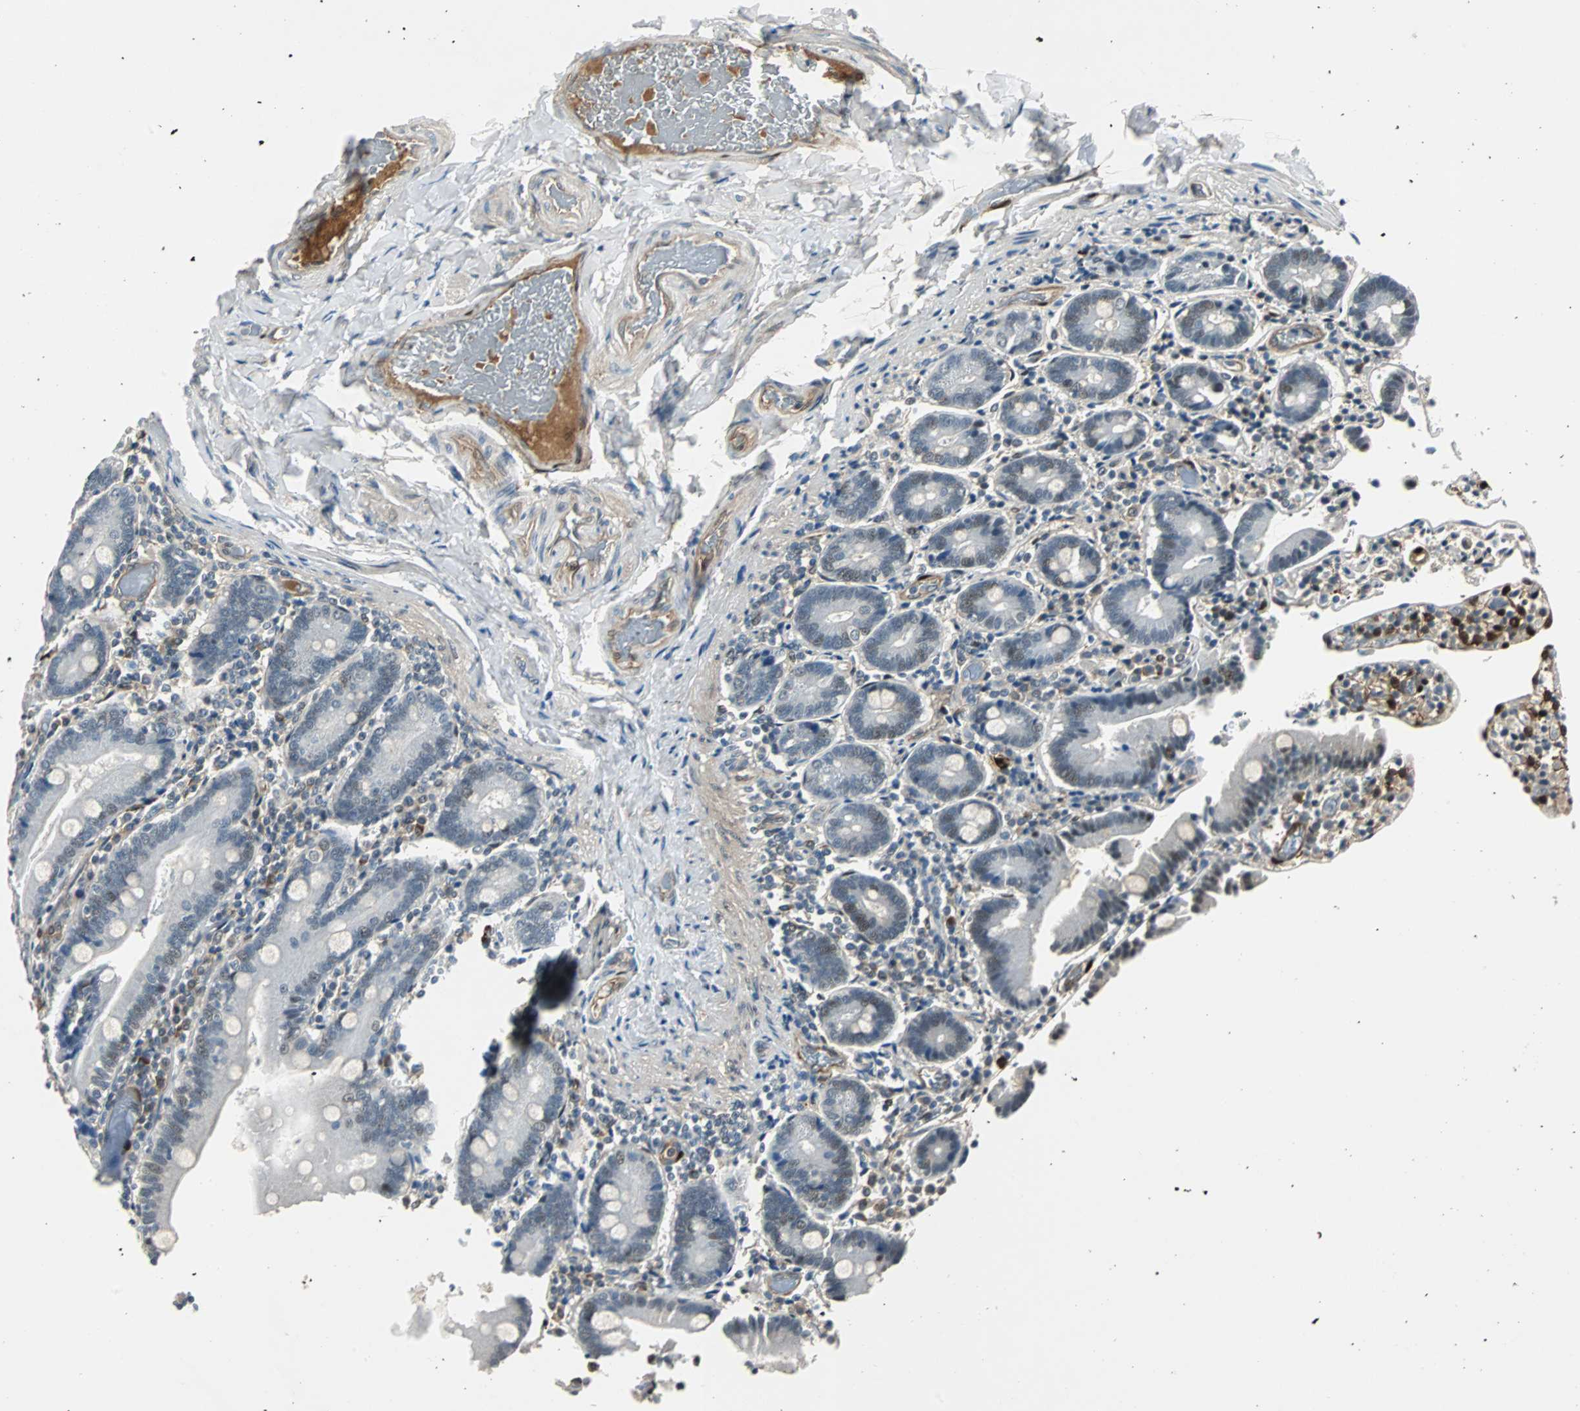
{"staining": {"intensity": "moderate", "quantity": "<25%", "location": "cytoplasmic/membranous,nuclear"}, "tissue": "duodenum", "cell_type": "Glandular cells", "image_type": "normal", "snomed": [{"axis": "morphology", "description": "Normal tissue, NOS"}, {"axis": "topography", "description": "Duodenum"}], "caption": "Immunohistochemical staining of unremarkable duodenum displays moderate cytoplasmic/membranous,nuclear protein expression in about <25% of glandular cells.", "gene": "FHL2", "patient": {"sex": "female", "age": 53}}